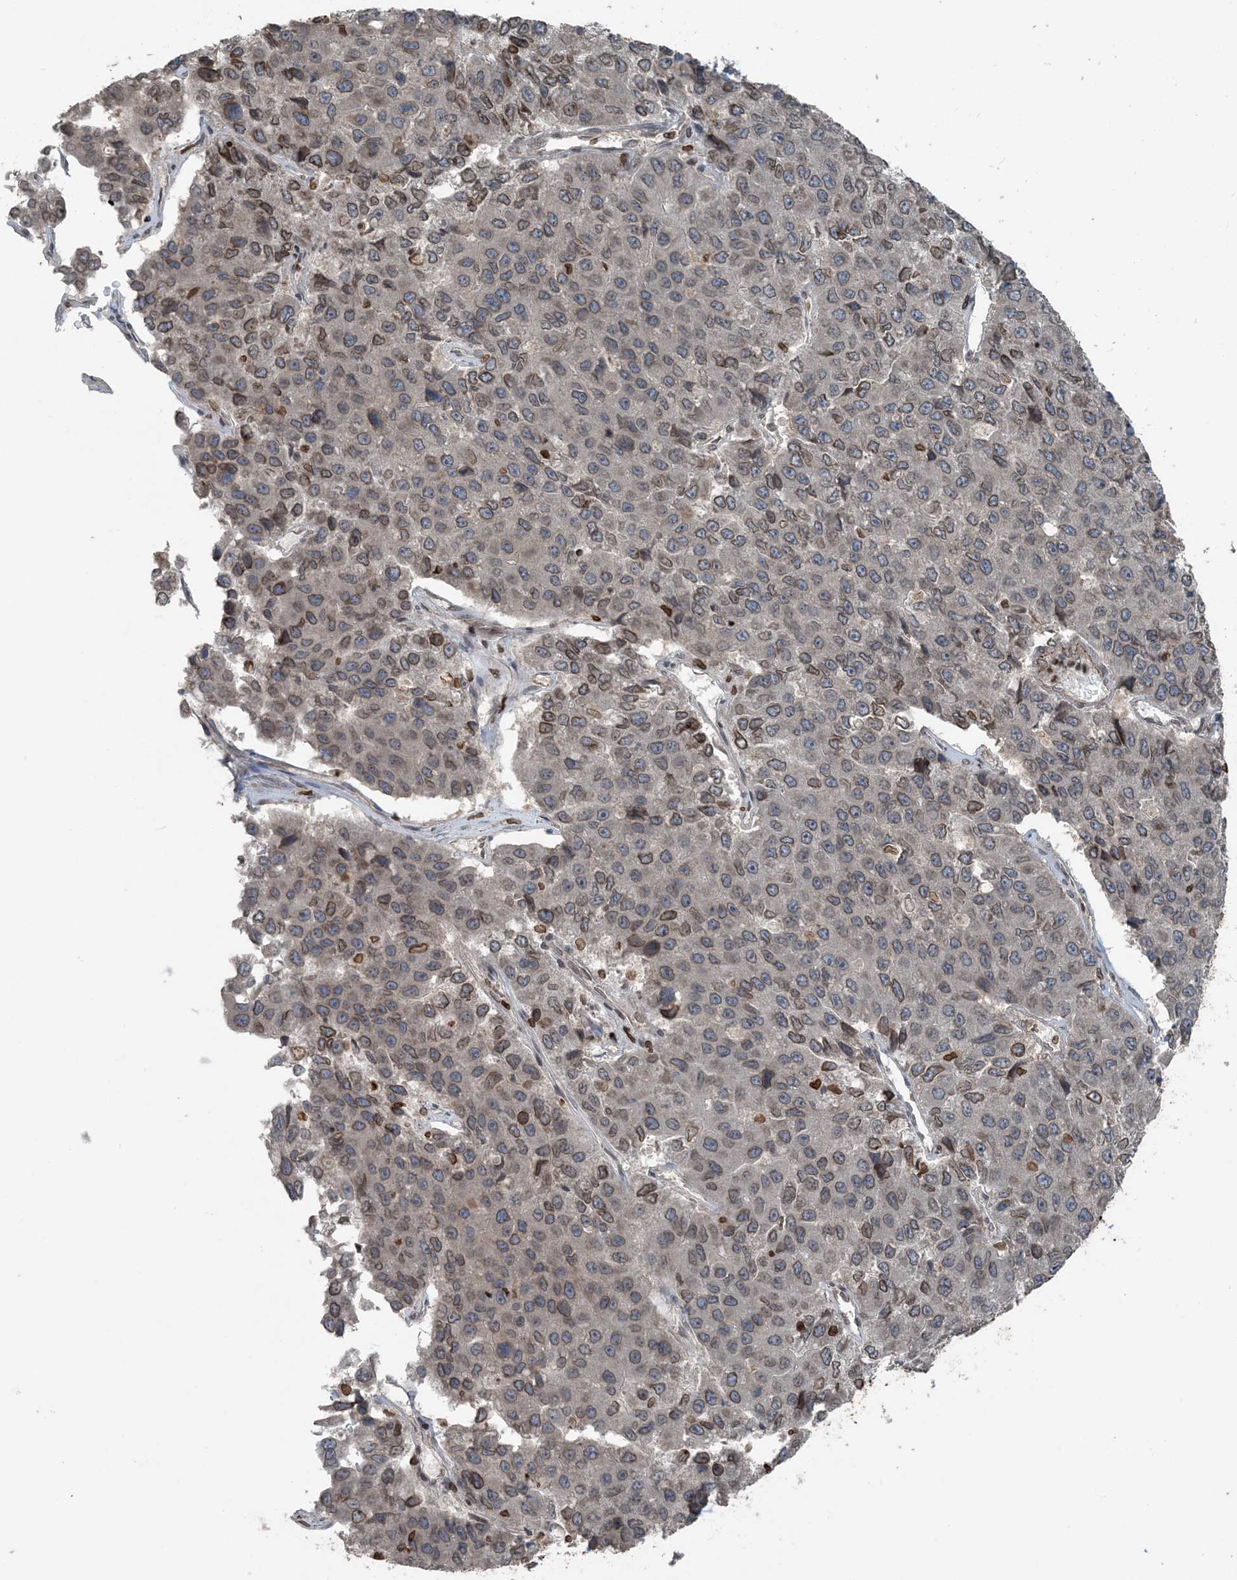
{"staining": {"intensity": "moderate", "quantity": "<25%", "location": "cytoplasmic/membranous,nuclear"}, "tissue": "pancreatic cancer", "cell_type": "Tumor cells", "image_type": "cancer", "snomed": [{"axis": "morphology", "description": "Adenocarcinoma, NOS"}, {"axis": "topography", "description": "Pancreas"}], "caption": "Immunohistochemistry (IHC) image of adenocarcinoma (pancreatic) stained for a protein (brown), which displays low levels of moderate cytoplasmic/membranous and nuclear expression in approximately <25% of tumor cells.", "gene": "ZFAND2B", "patient": {"sex": "male", "age": 50}}